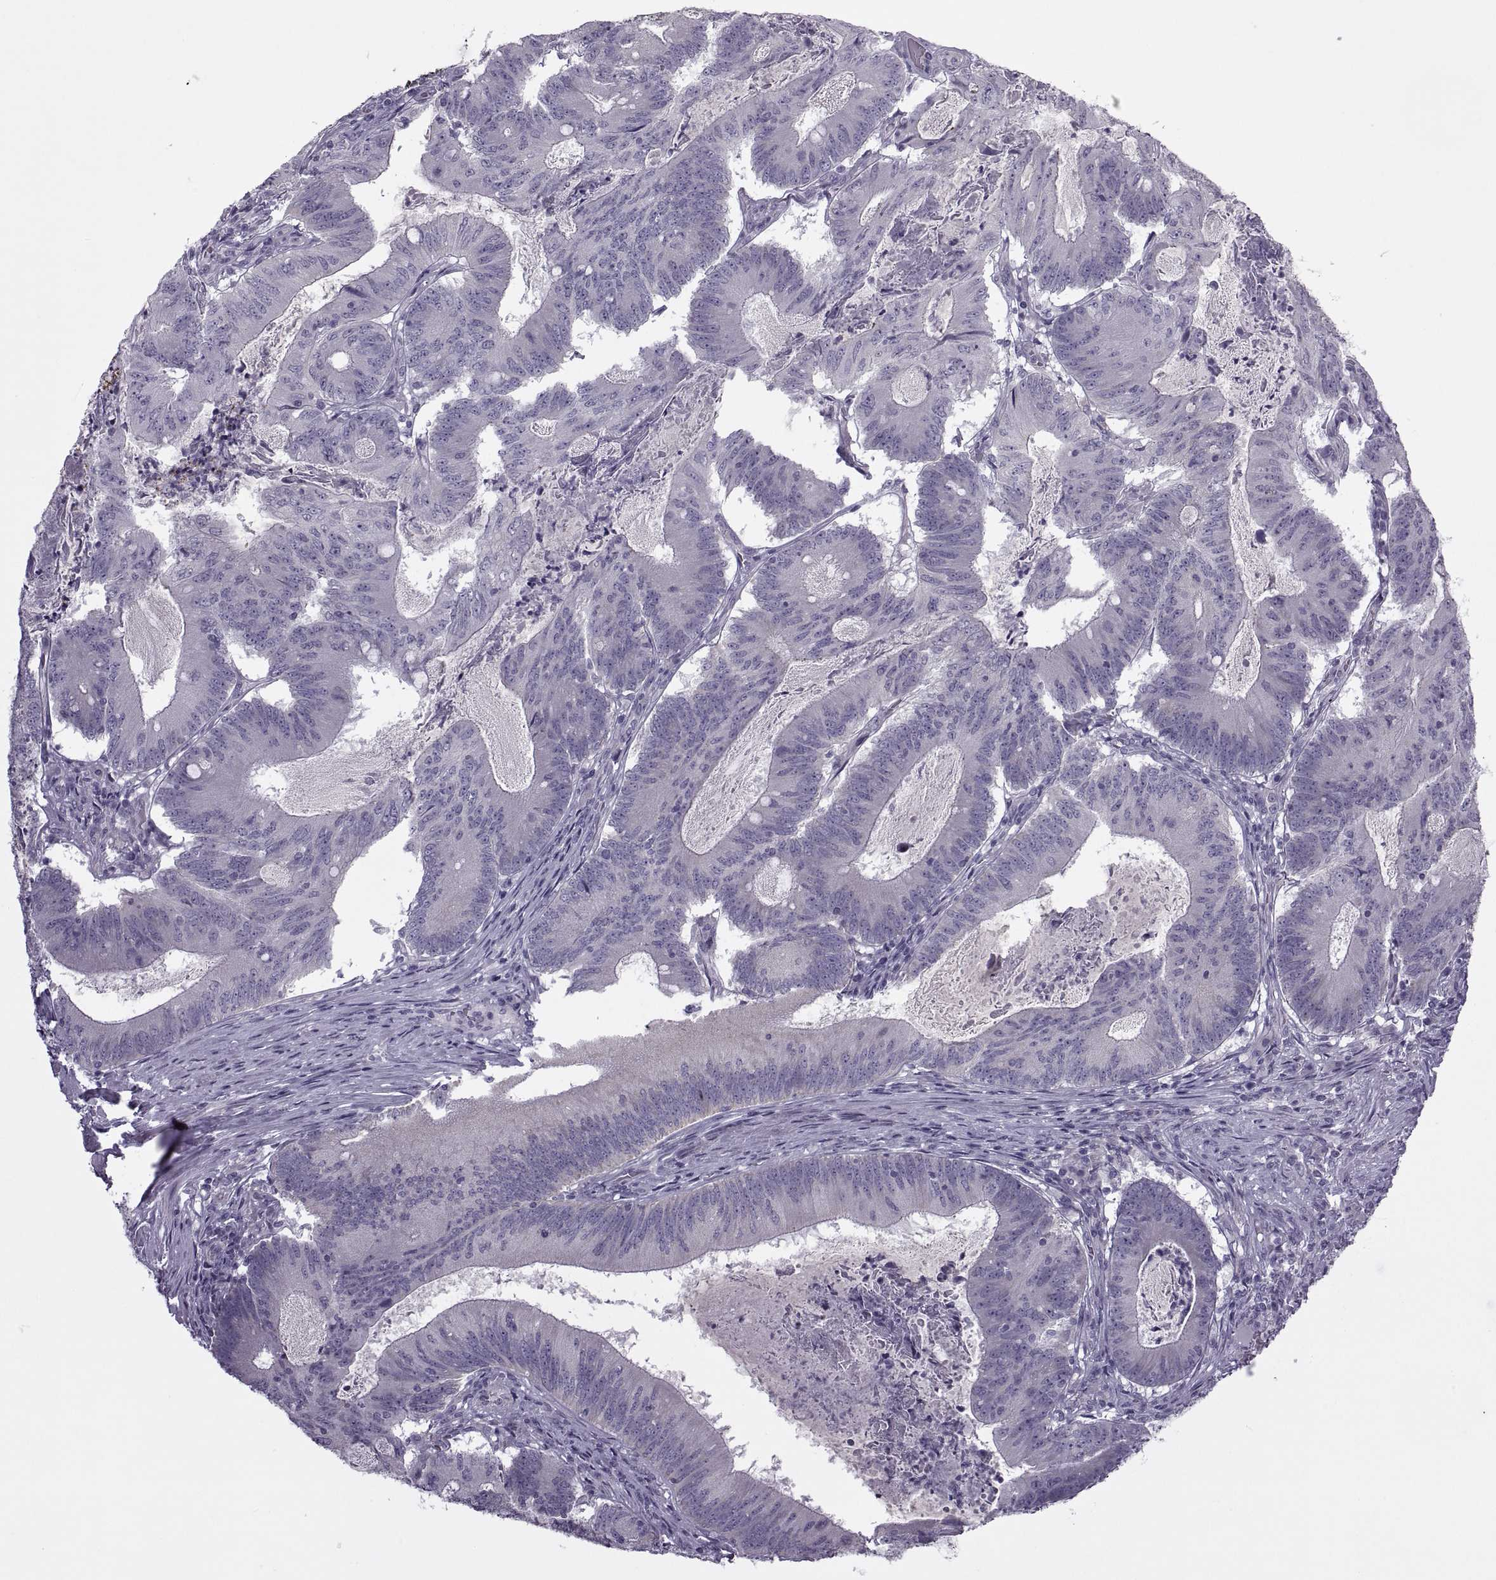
{"staining": {"intensity": "negative", "quantity": "none", "location": "none"}, "tissue": "colorectal cancer", "cell_type": "Tumor cells", "image_type": "cancer", "snomed": [{"axis": "morphology", "description": "Adenocarcinoma, NOS"}, {"axis": "topography", "description": "Colon"}], "caption": "DAB (3,3'-diaminobenzidine) immunohistochemical staining of human colorectal cancer (adenocarcinoma) exhibits no significant positivity in tumor cells.", "gene": "RIPK4", "patient": {"sex": "female", "age": 70}}